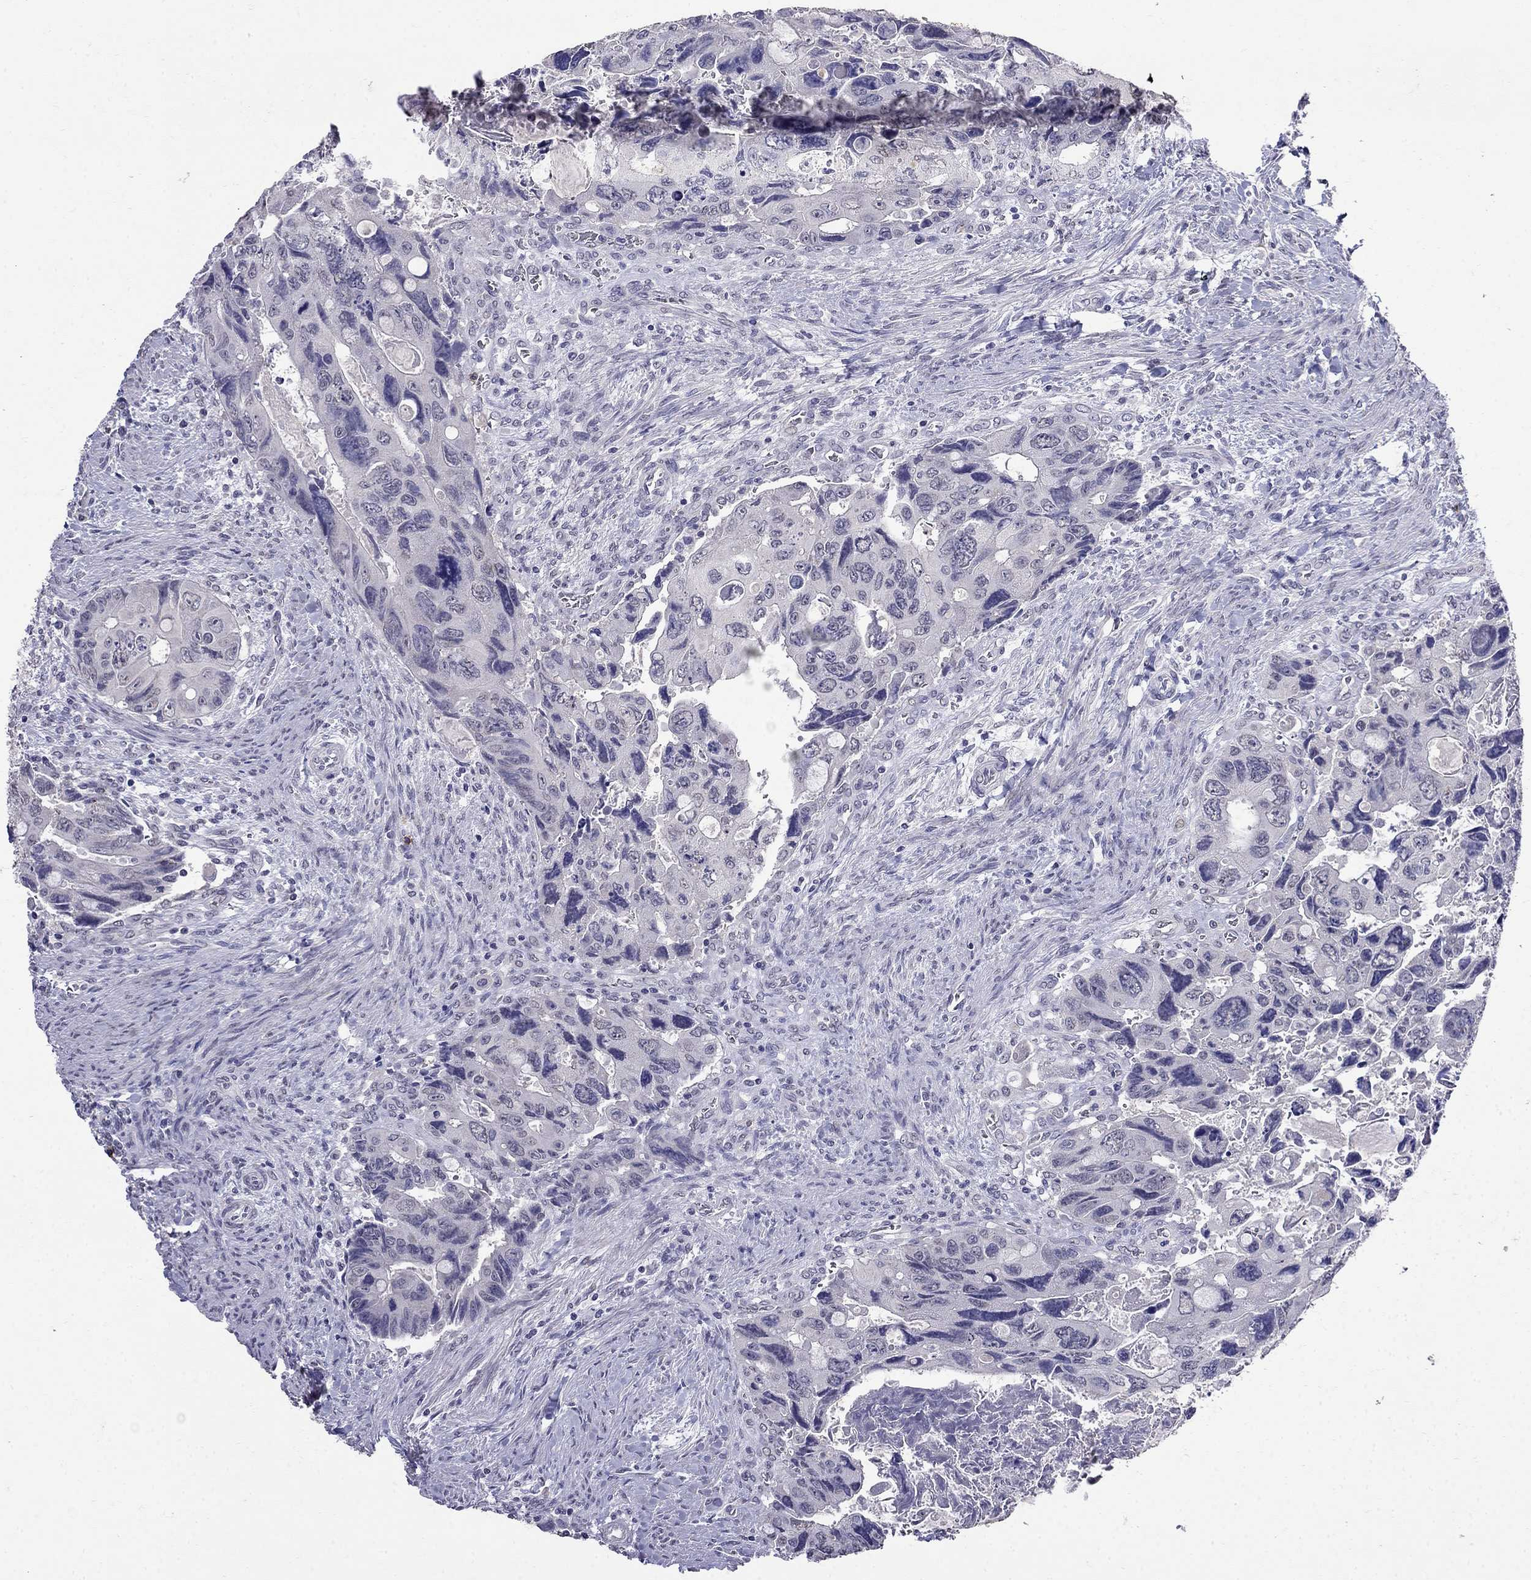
{"staining": {"intensity": "negative", "quantity": "none", "location": "none"}, "tissue": "colorectal cancer", "cell_type": "Tumor cells", "image_type": "cancer", "snomed": [{"axis": "morphology", "description": "Adenocarcinoma, NOS"}, {"axis": "topography", "description": "Rectum"}], "caption": "Adenocarcinoma (colorectal) stained for a protein using IHC demonstrates no staining tumor cells.", "gene": "CD8B", "patient": {"sex": "male", "age": 62}}